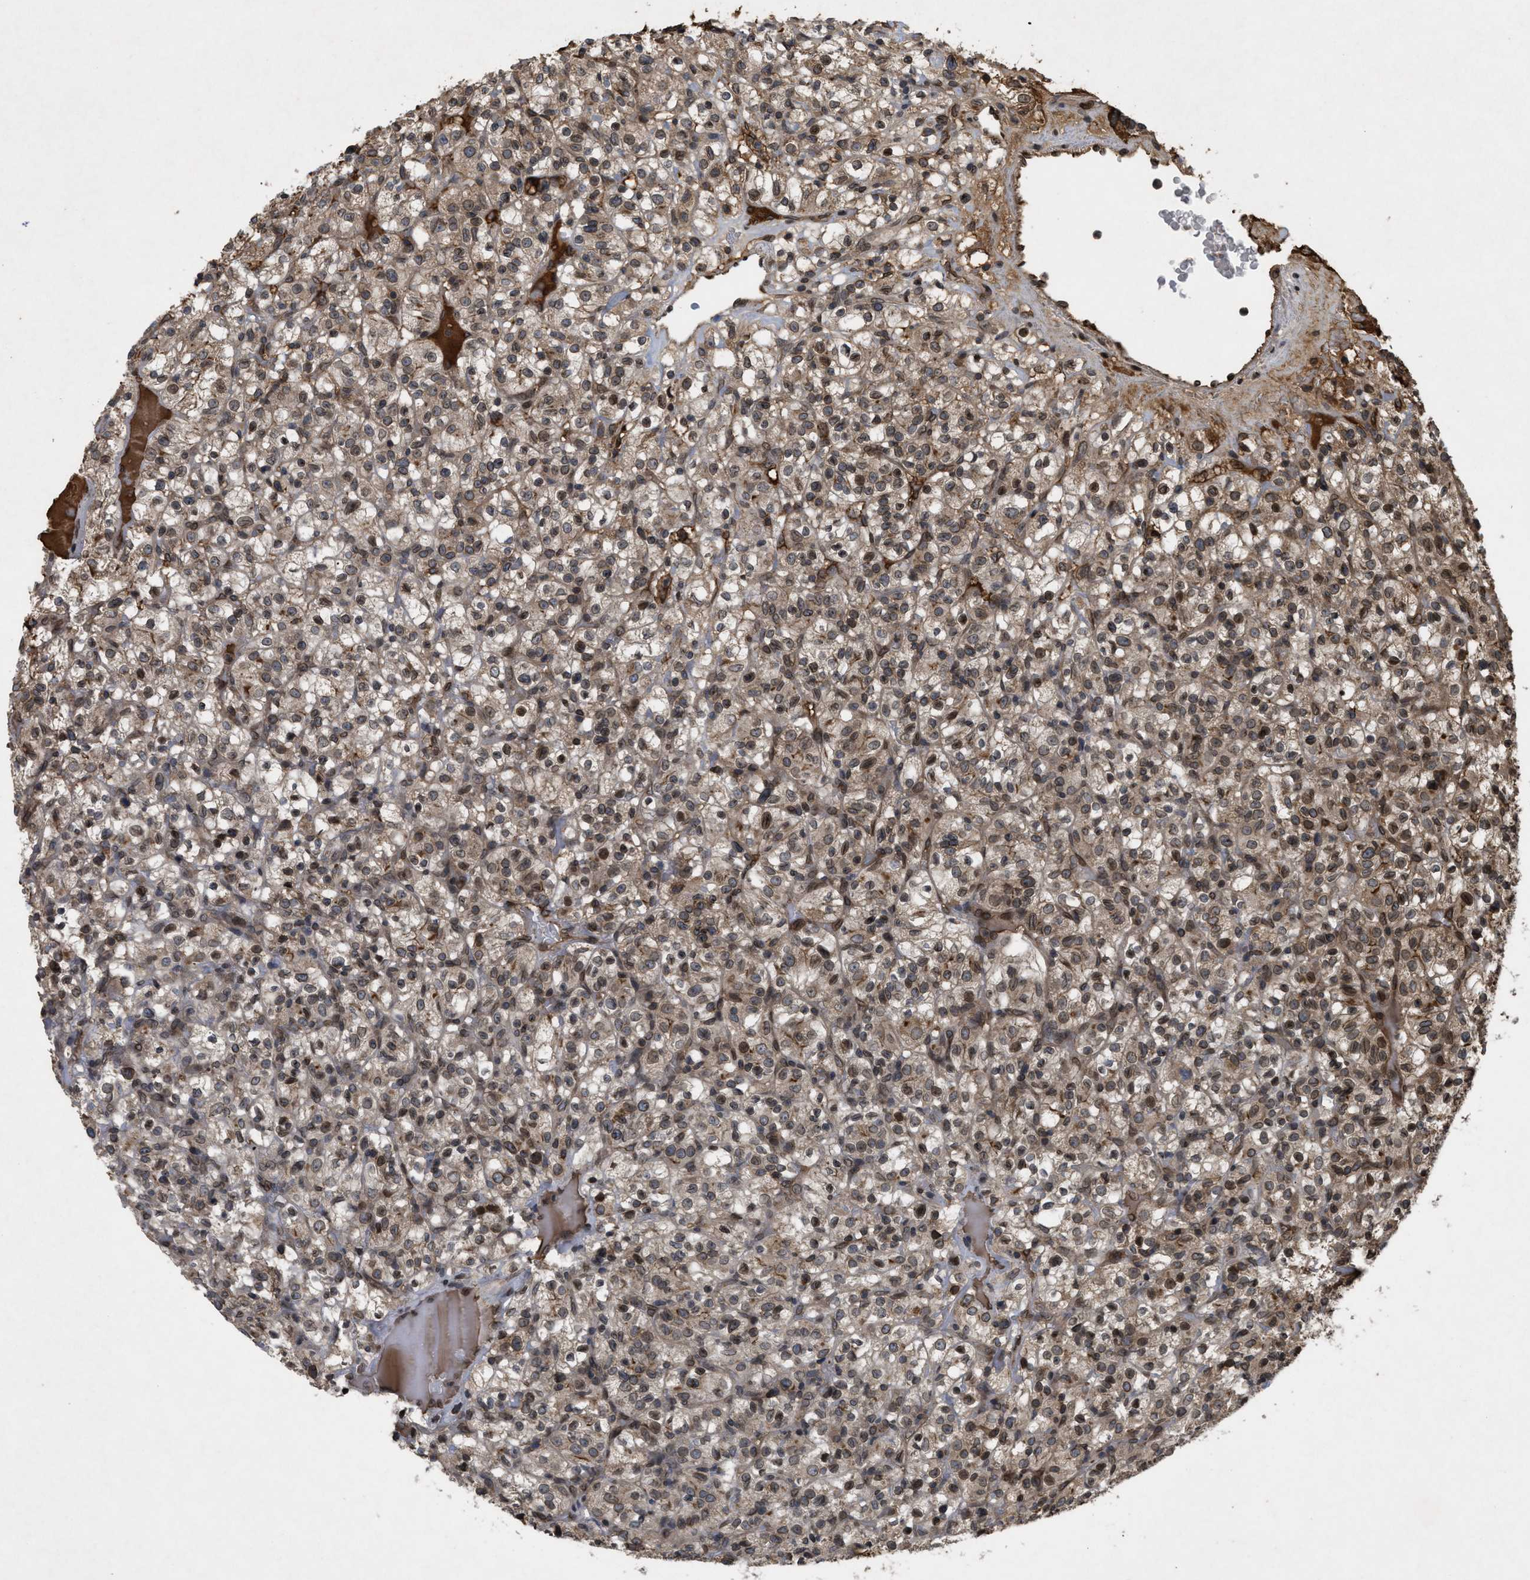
{"staining": {"intensity": "moderate", "quantity": ">75%", "location": "cytoplasmic/membranous,nuclear"}, "tissue": "renal cancer", "cell_type": "Tumor cells", "image_type": "cancer", "snomed": [{"axis": "morphology", "description": "Normal tissue, NOS"}, {"axis": "morphology", "description": "Adenocarcinoma, NOS"}, {"axis": "topography", "description": "Kidney"}], "caption": "Human renal cancer (adenocarcinoma) stained with a brown dye shows moderate cytoplasmic/membranous and nuclear positive positivity in about >75% of tumor cells.", "gene": "CRY1", "patient": {"sex": "female", "age": 72}}